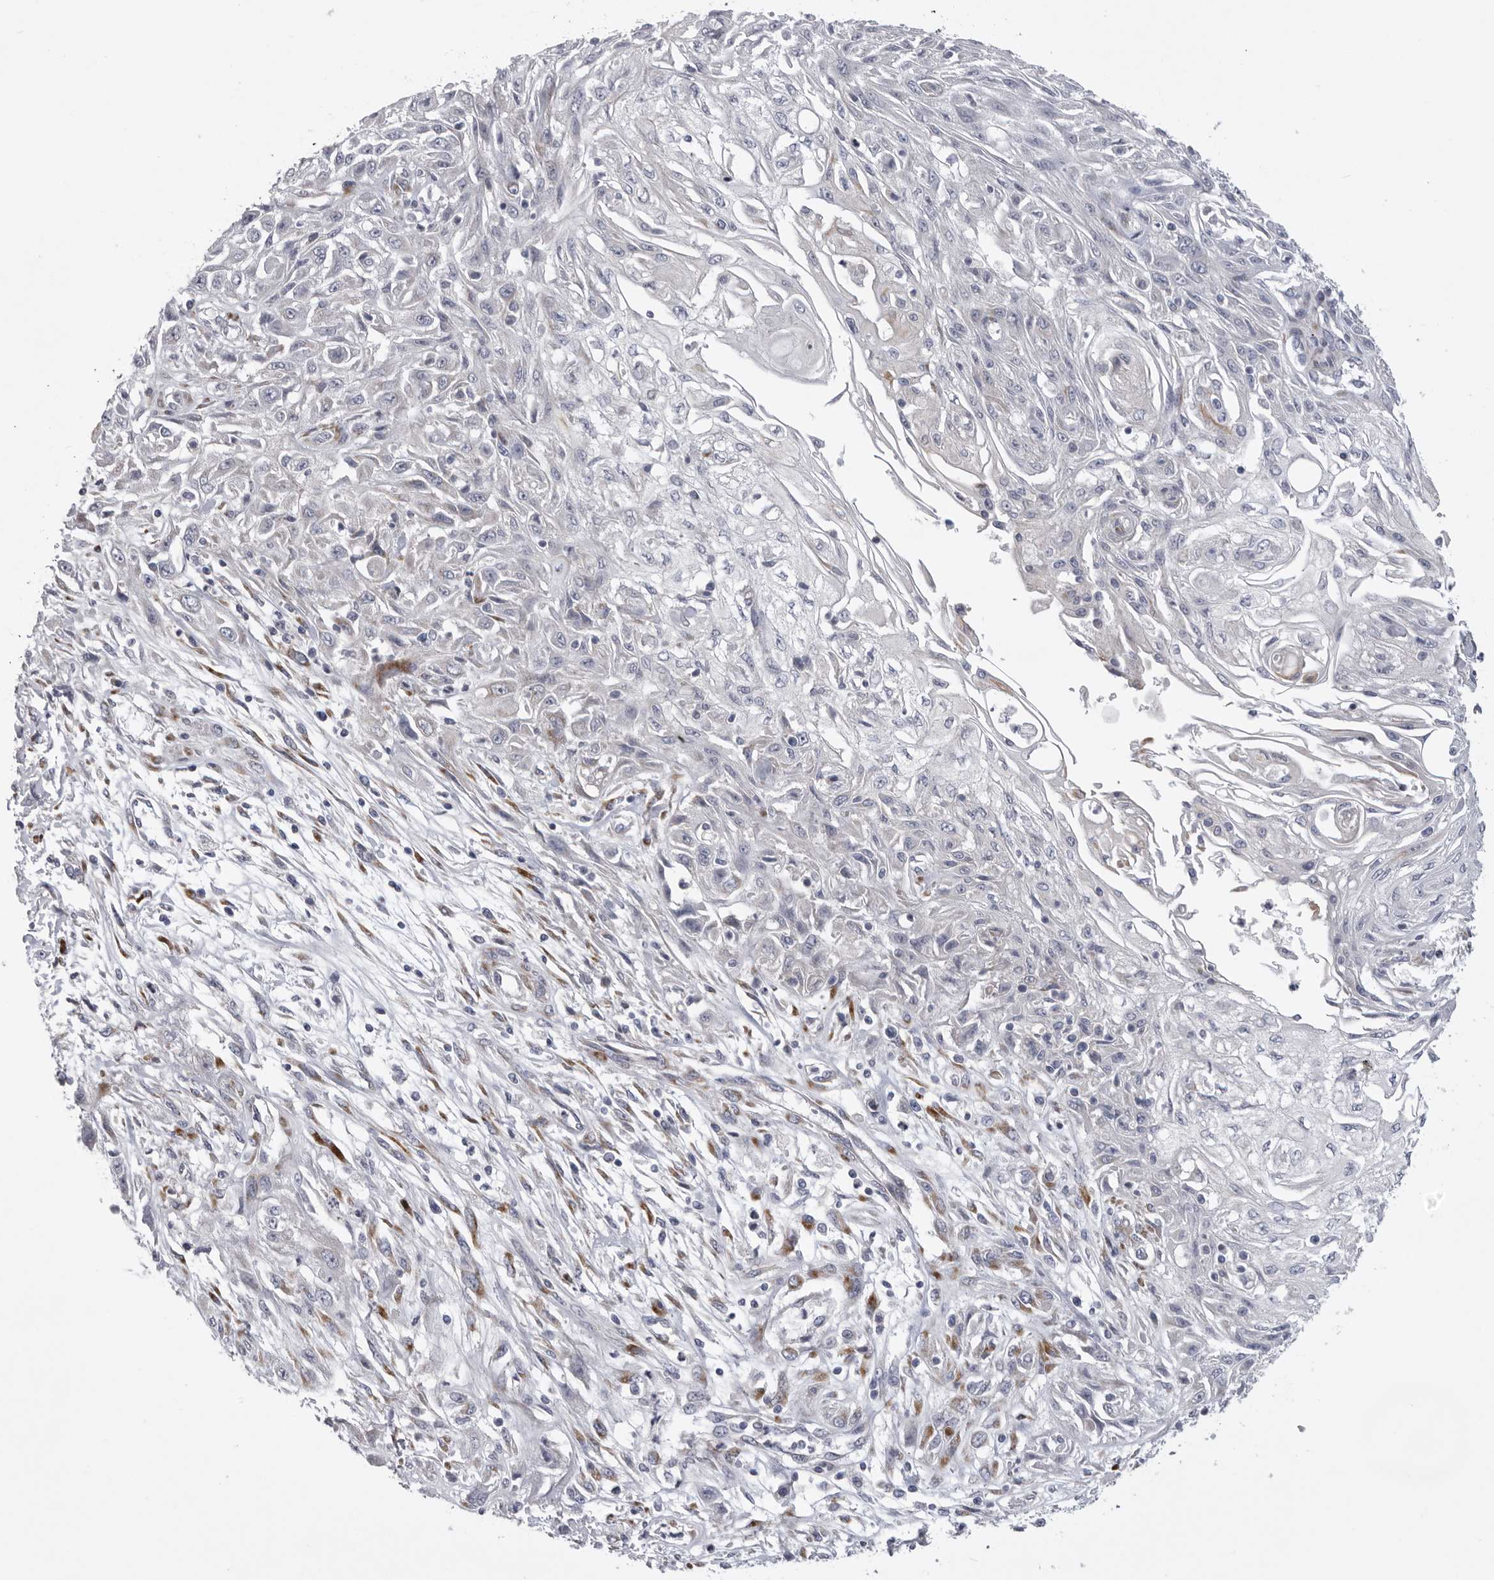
{"staining": {"intensity": "negative", "quantity": "none", "location": "none"}, "tissue": "skin cancer", "cell_type": "Tumor cells", "image_type": "cancer", "snomed": [{"axis": "morphology", "description": "Squamous cell carcinoma, NOS"}, {"axis": "morphology", "description": "Squamous cell carcinoma, metastatic, NOS"}, {"axis": "topography", "description": "Skin"}, {"axis": "topography", "description": "Lymph node"}], "caption": "Skin squamous cell carcinoma was stained to show a protein in brown. There is no significant staining in tumor cells. (IHC, brightfield microscopy, high magnification).", "gene": "USP24", "patient": {"sex": "male", "age": 75}}